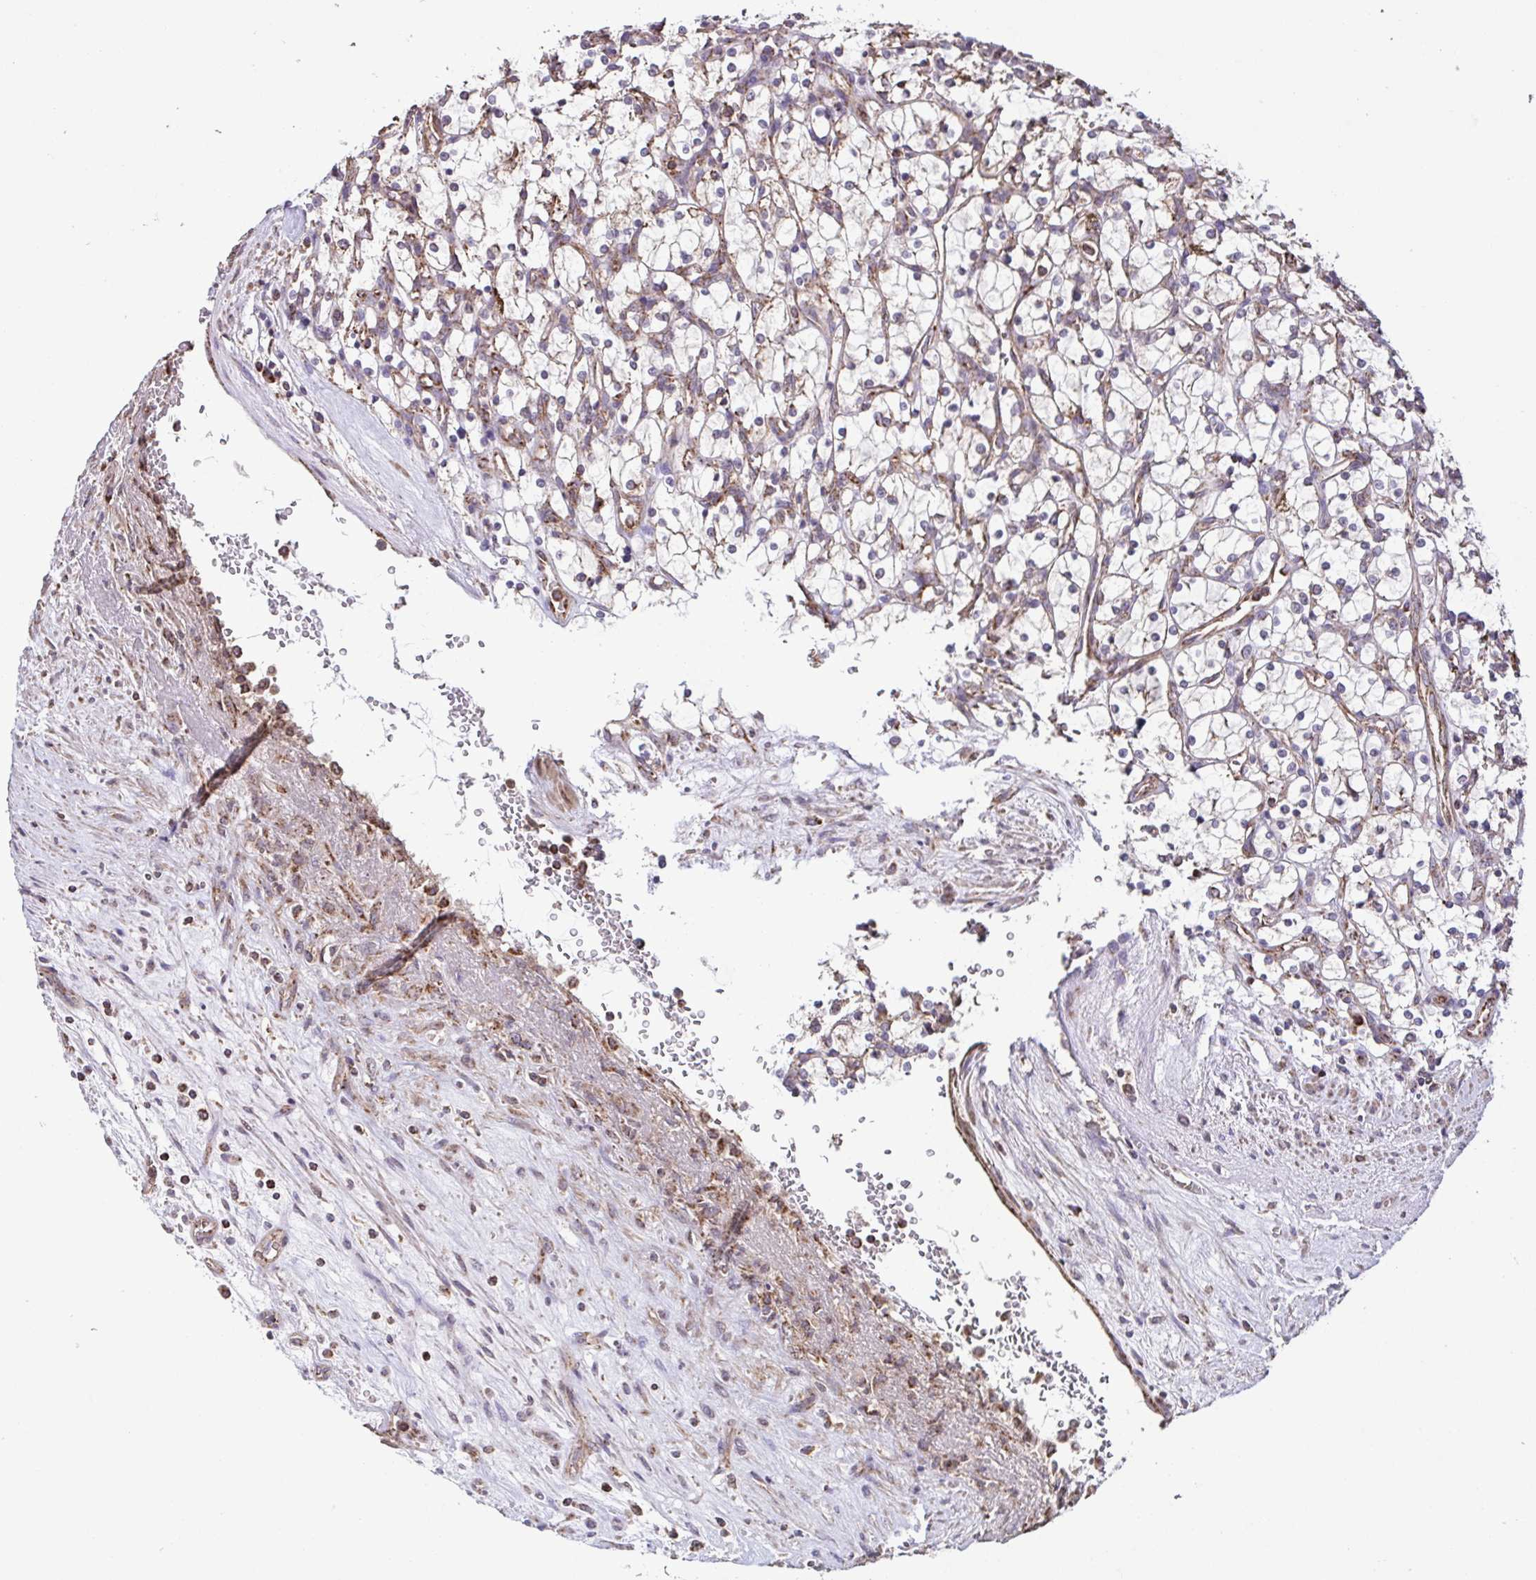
{"staining": {"intensity": "weak", "quantity": "<25%", "location": "cytoplasmic/membranous"}, "tissue": "renal cancer", "cell_type": "Tumor cells", "image_type": "cancer", "snomed": [{"axis": "morphology", "description": "Adenocarcinoma, NOS"}, {"axis": "topography", "description": "Kidney"}], "caption": "High magnification brightfield microscopy of adenocarcinoma (renal) stained with DAB (3,3'-diaminobenzidine) (brown) and counterstained with hematoxylin (blue): tumor cells show no significant staining. Nuclei are stained in blue.", "gene": "DIP2B", "patient": {"sex": "female", "age": 69}}